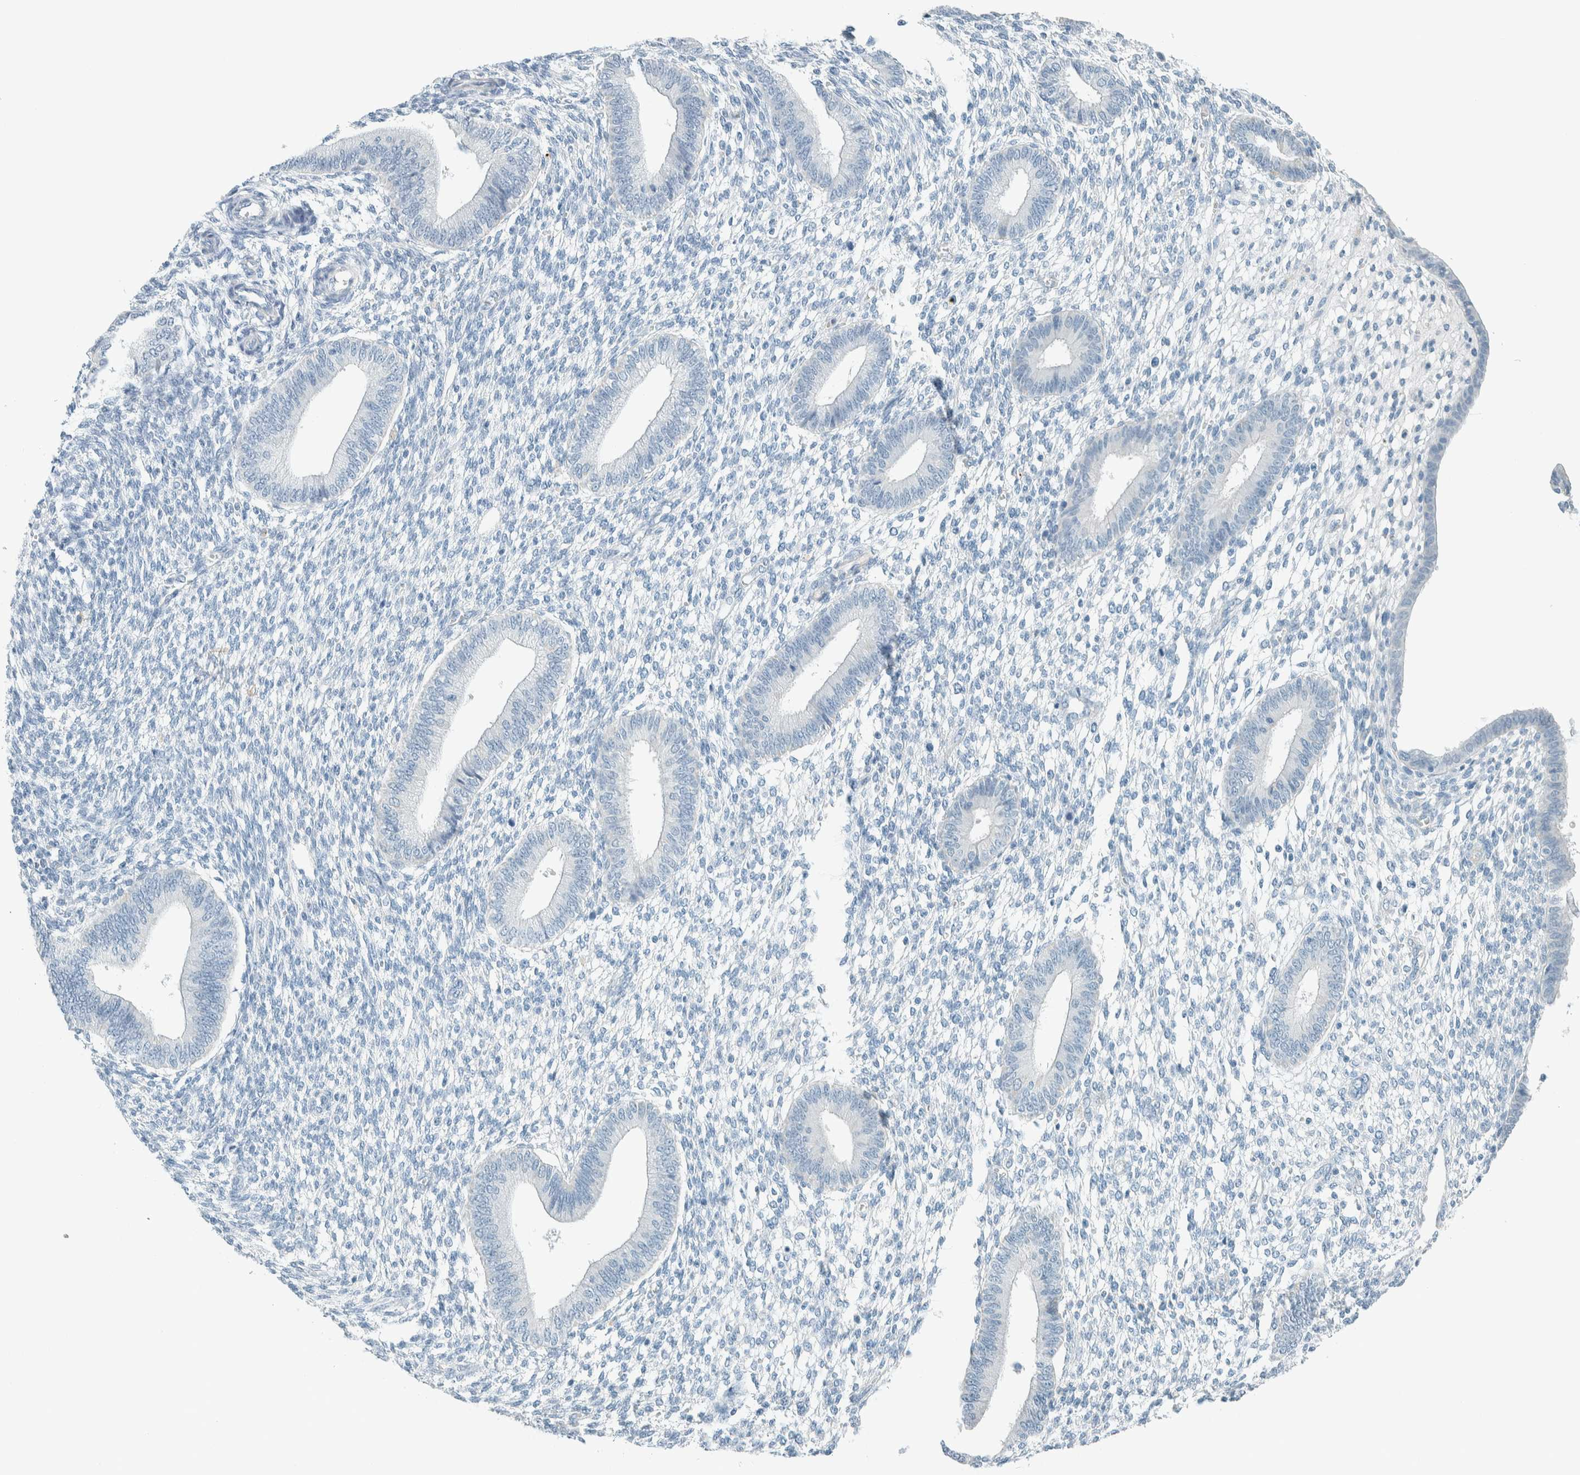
{"staining": {"intensity": "negative", "quantity": "none", "location": "none"}, "tissue": "endometrium", "cell_type": "Cells in endometrial stroma", "image_type": "normal", "snomed": [{"axis": "morphology", "description": "Normal tissue, NOS"}, {"axis": "topography", "description": "Endometrium"}], "caption": "IHC micrograph of normal endometrium: endometrium stained with DAB (3,3'-diaminobenzidine) shows no significant protein expression in cells in endometrial stroma.", "gene": "SLFN12", "patient": {"sex": "female", "age": 46}}